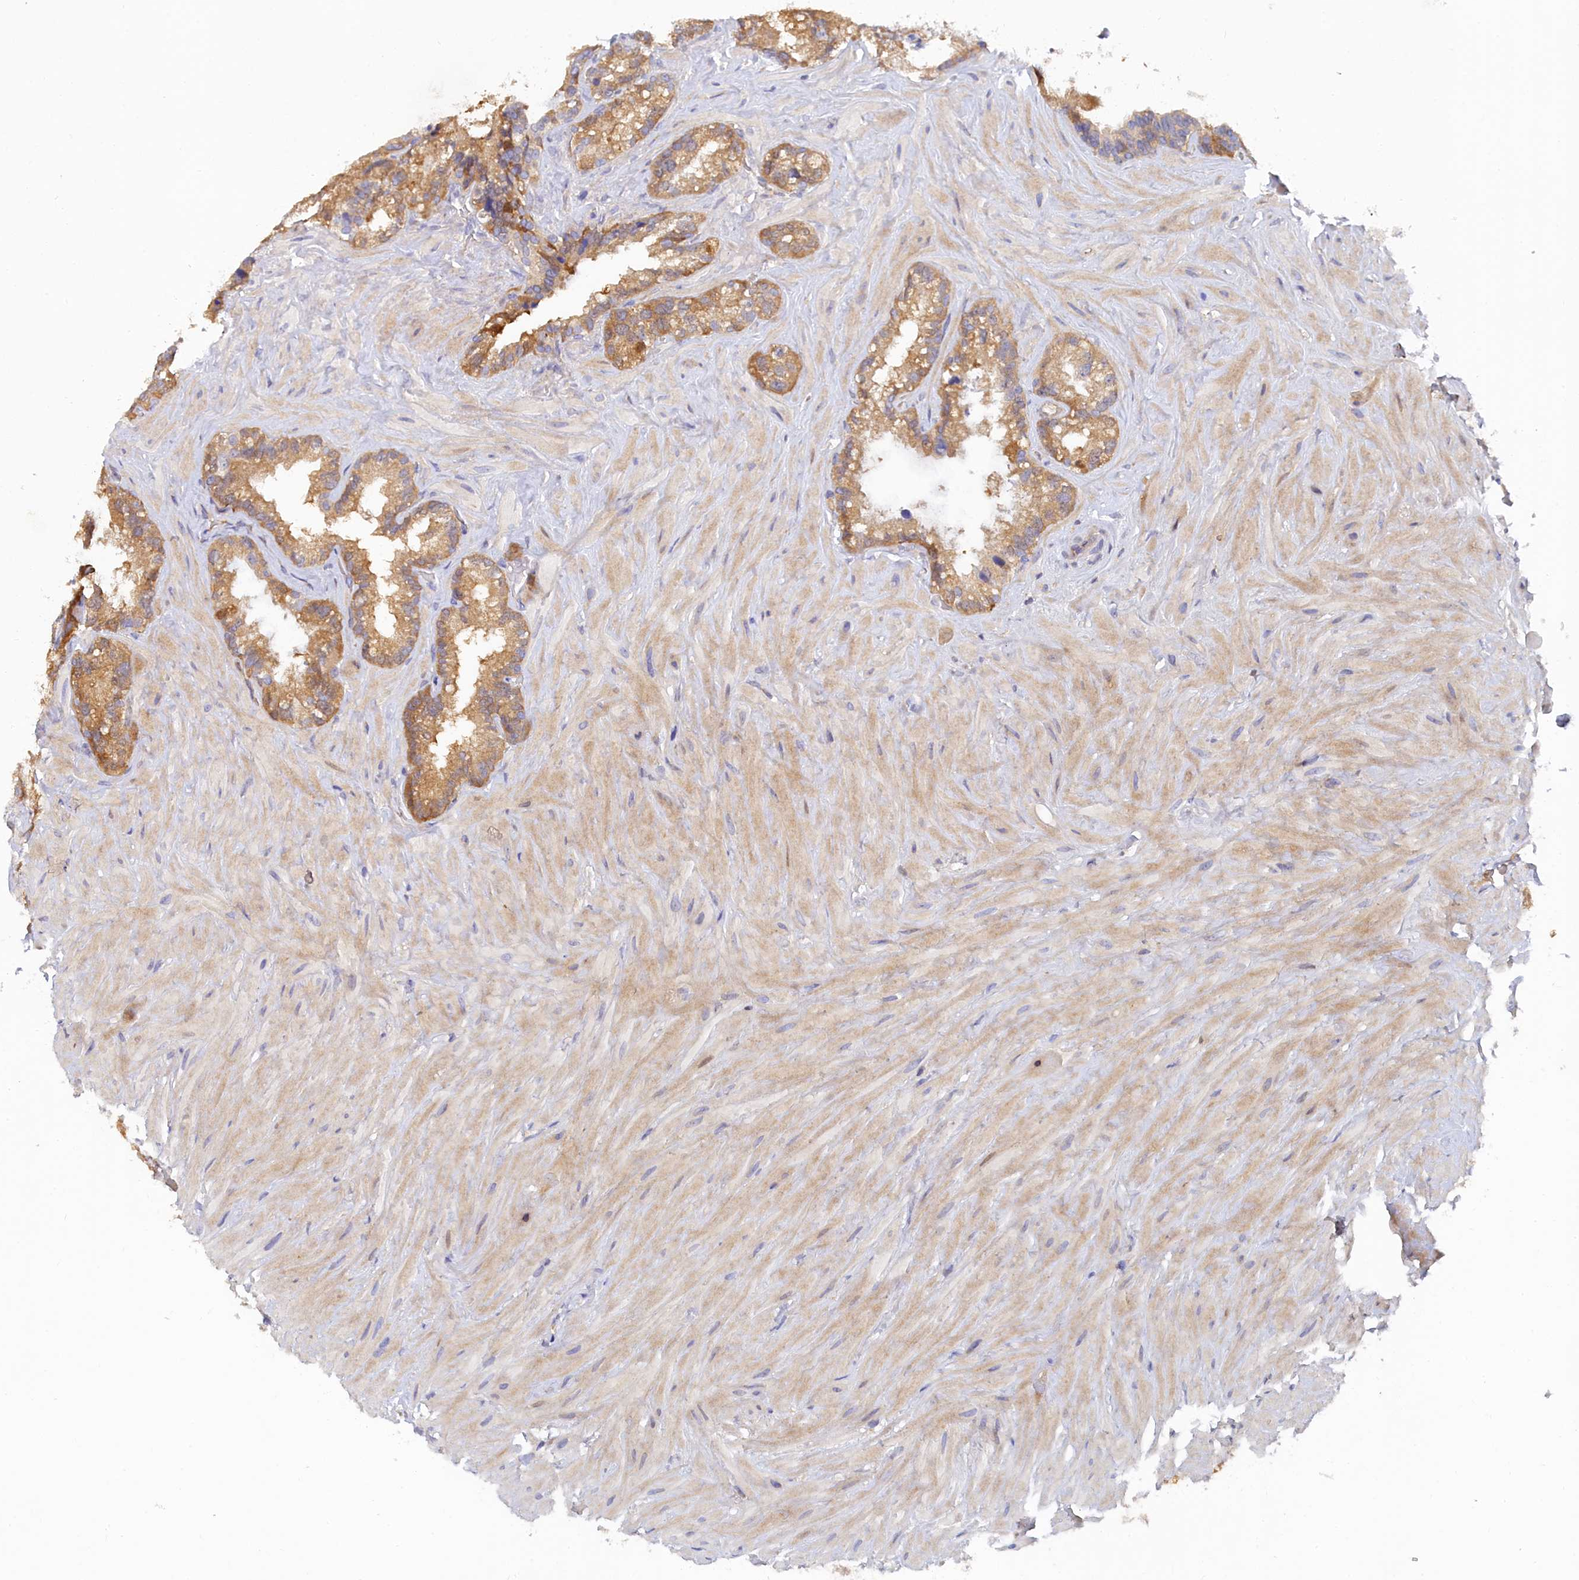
{"staining": {"intensity": "moderate", "quantity": ">75%", "location": "cytoplasmic/membranous"}, "tissue": "seminal vesicle", "cell_type": "Glandular cells", "image_type": "normal", "snomed": [{"axis": "morphology", "description": "Normal tissue, NOS"}, {"axis": "topography", "description": "Prostate"}, {"axis": "topography", "description": "Seminal veicle"}], "caption": "Immunohistochemistry (IHC) of benign human seminal vesicle displays medium levels of moderate cytoplasmic/membranous positivity in about >75% of glandular cells. (brown staining indicates protein expression, while blue staining denotes nuclei).", "gene": "SPATA5L1", "patient": {"sex": "male", "age": 68}}